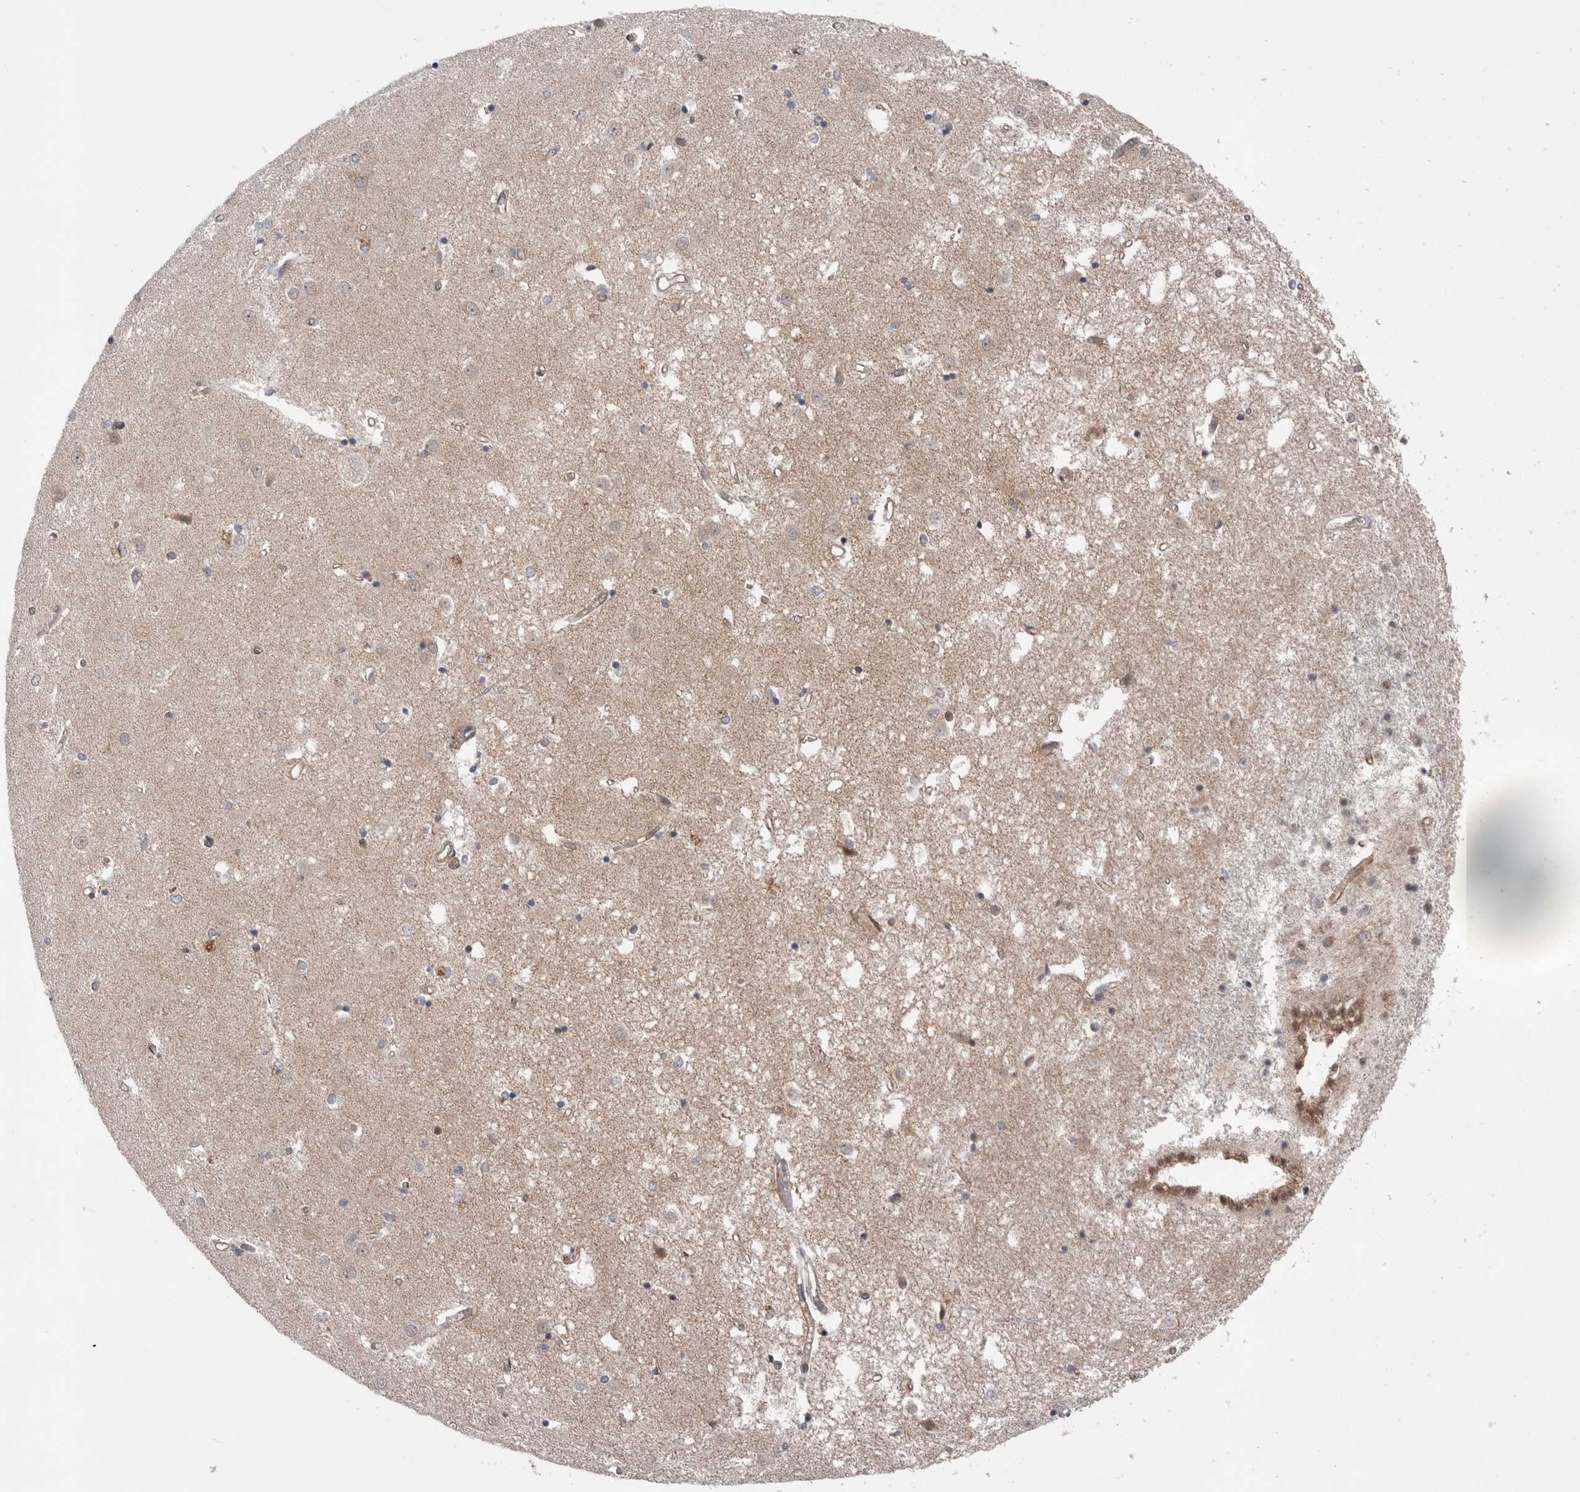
{"staining": {"intensity": "moderate", "quantity": "25%-75%", "location": "cytoplasmic/membranous,nuclear"}, "tissue": "caudate", "cell_type": "Glial cells", "image_type": "normal", "snomed": [{"axis": "morphology", "description": "Normal tissue, NOS"}, {"axis": "topography", "description": "Lateral ventricle wall"}], "caption": "The image shows staining of normal caudate, revealing moderate cytoplasmic/membranous,nuclear protein positivity (brown color) within glial cells.", "gene": "NTAQ1", "patient": {"sex": "male", "age": 45}}